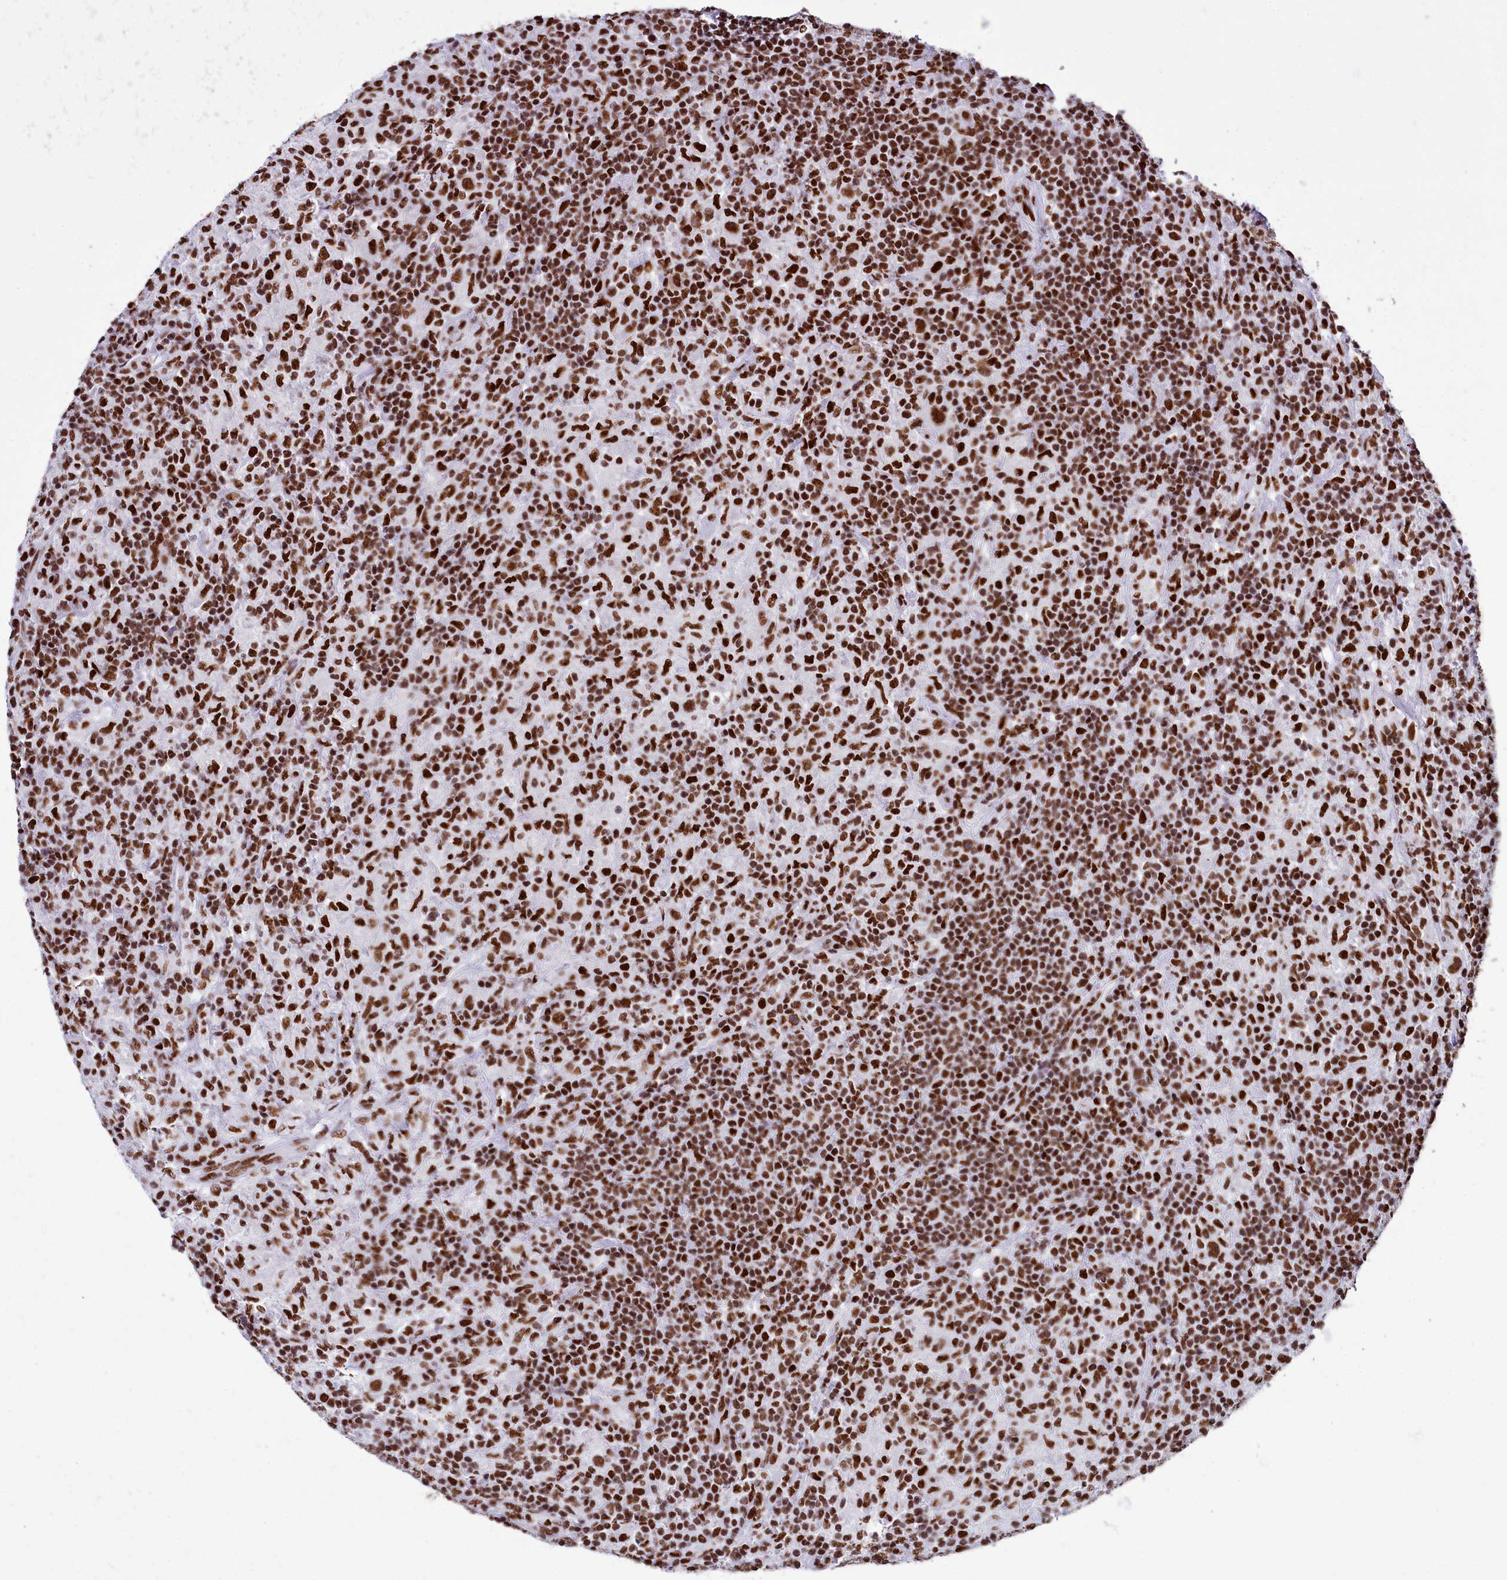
{"staining": {"intensity": "moderate", "quantity": ">75%", "location": "nuclear"}, "tissue": "lymphoma", "cell_type": "Tumor cells", "image_type": "cancer", "snomed": [{"axis": "morphology", "description": "Hodgkin's disease, NOS"}, {"axis": "topography", "description": "Lymph node"}], "caption": "This photomicrograph reveals lymphoma stained with IHC to label a protein in brown. The nuclear of tumor cells show moderate positivity for the protein. Nuclei are counter-stained blue.", "gene": "RALY", "patient": {"sex": "male", "age": 70}}